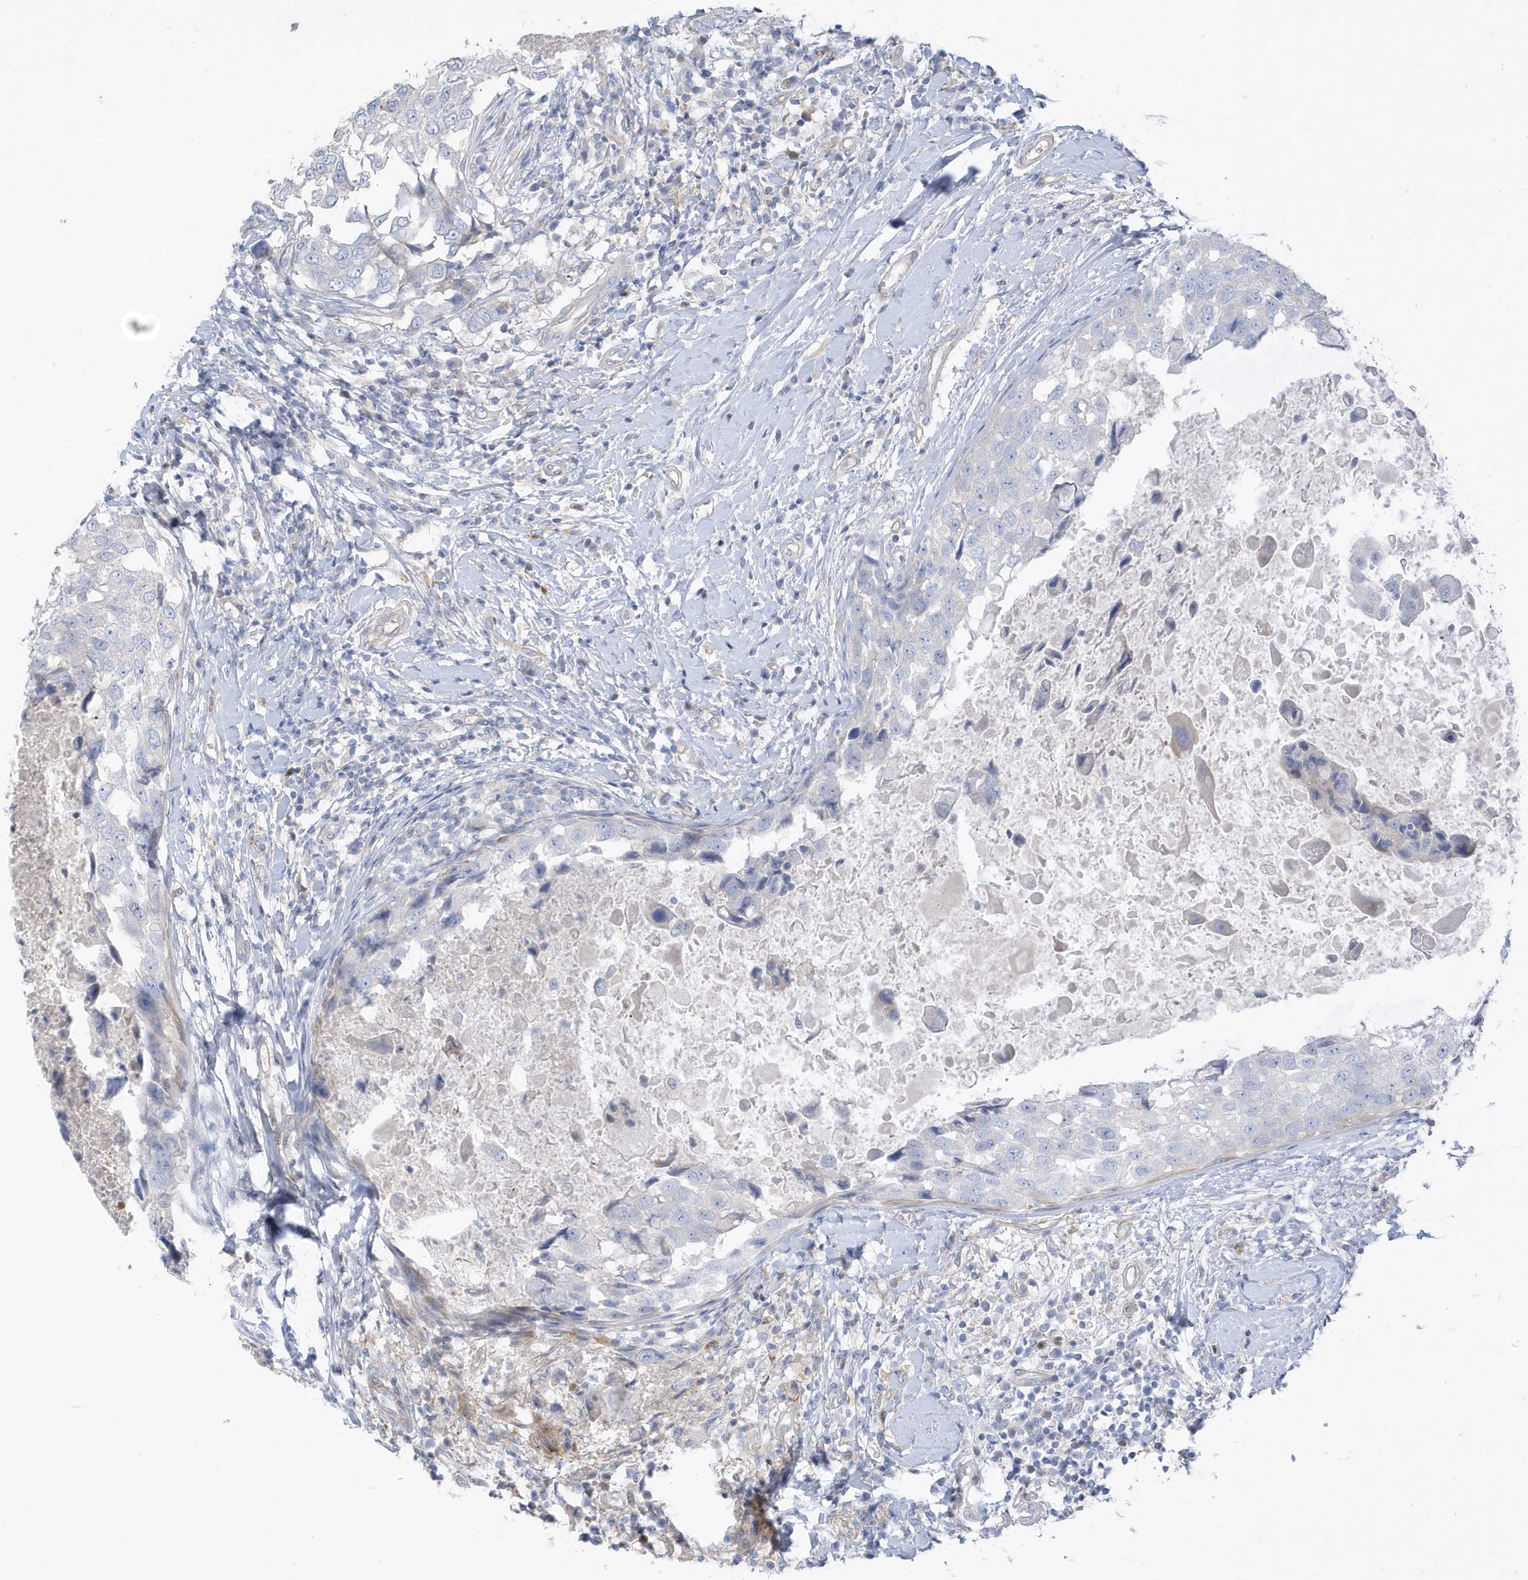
{"staining": {"intensity": "negative", "quantity": "none", "location": "none"}, "tissue": "breast cancer", "cell_type": "Tumor cells", "image_type": "cancer", "snomed": [{"axis": "morphology", "description": "Duct carcinoma"}, {"axis": "topography", "description": "Breast"}], "caption": "A photomicrograph of human breast cancer is negative for staining in tumor cells. (Stains: DAB (3,3'-diaminobenzidine) IHC with hematoxylin counter stain, Microscopy: brightfield microscopy at high magnification).", "gene": "ATP13A5", "patient": {"sex": "female", "age": 27}}